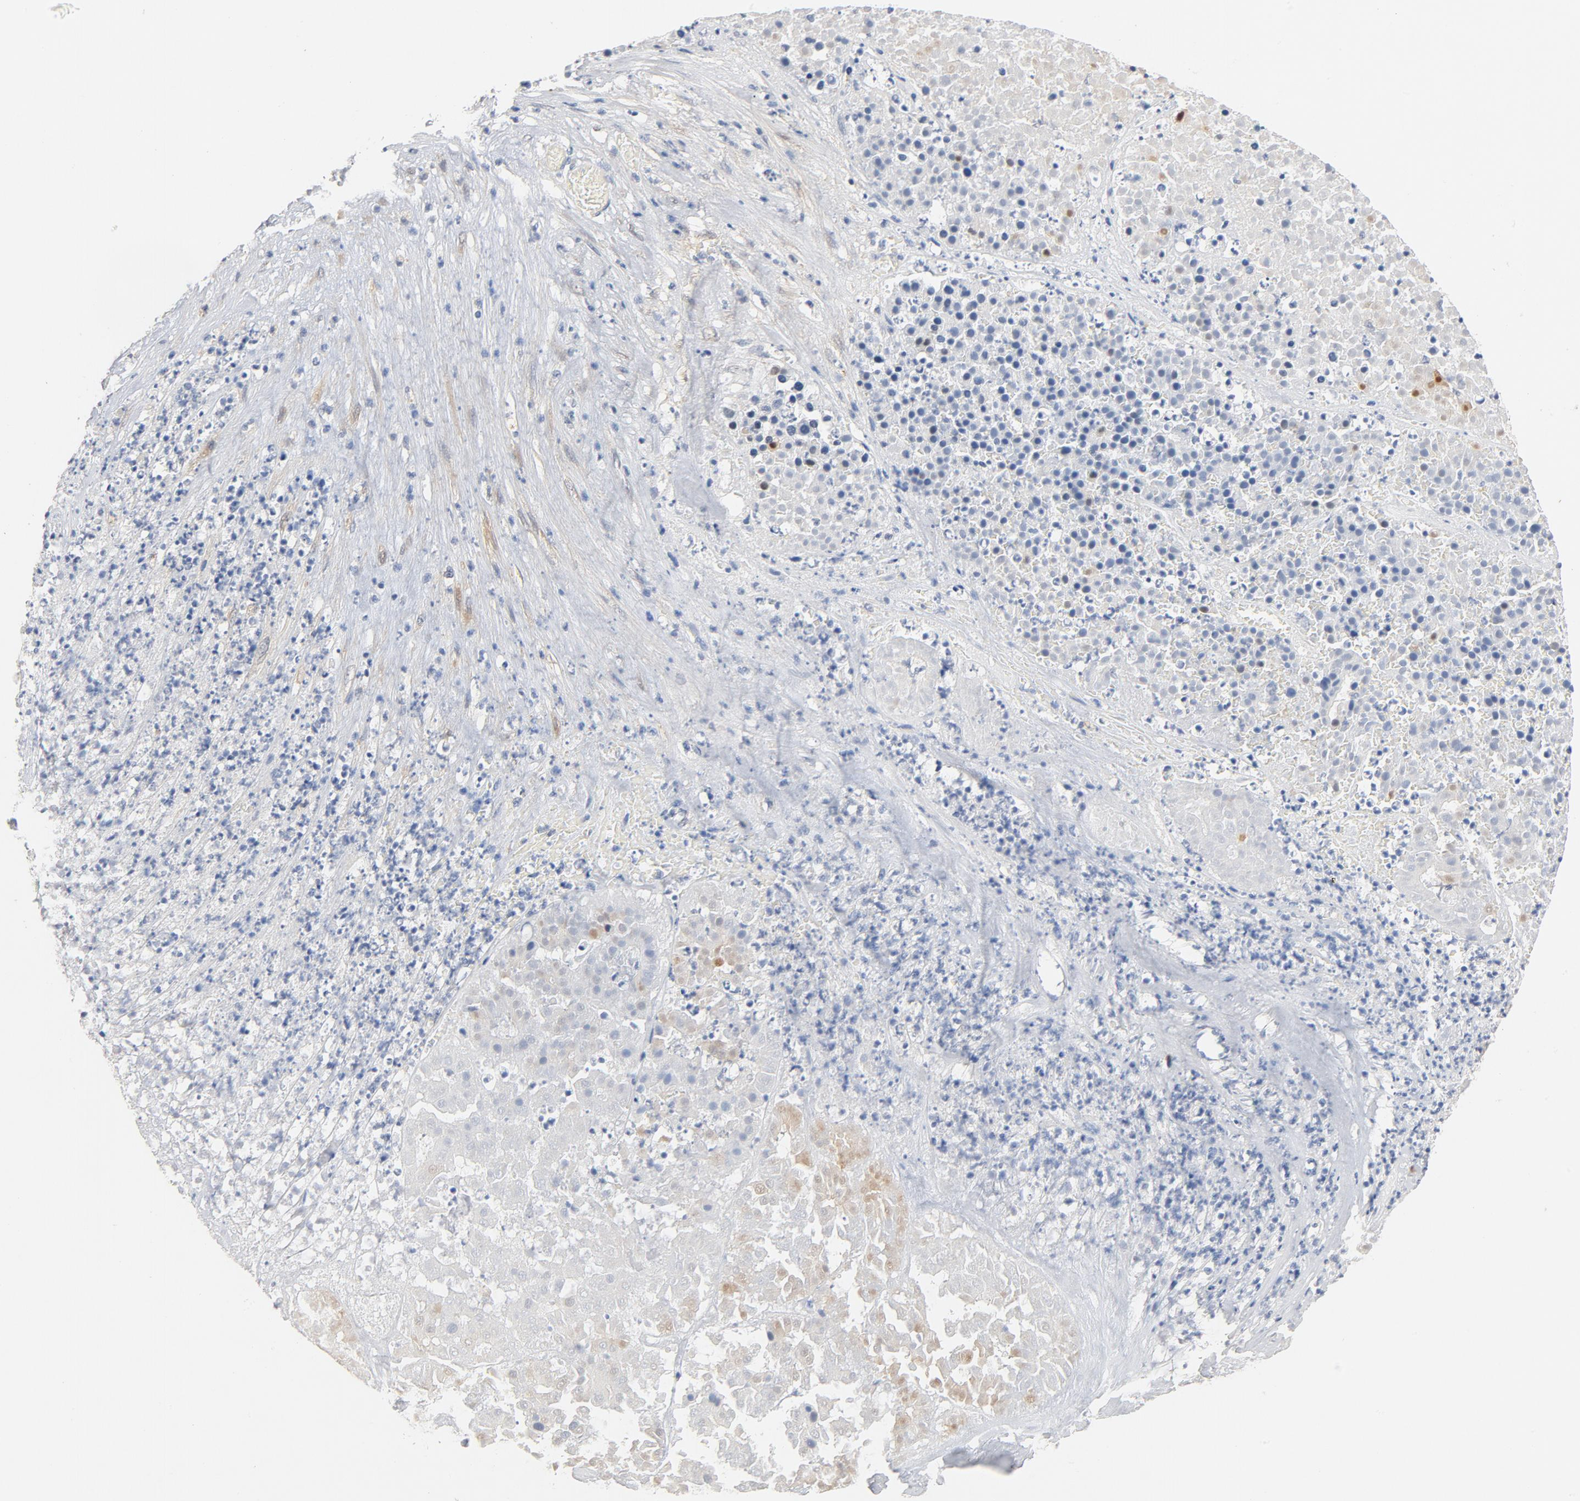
{"staining": {"intensity": "strong", "quantity": "25%-75%", "location": "cytoplasmic/membranous"}, "tissue": "pancreatic cancer", "cell_type": "Tumor cells", "image_type": "cancer", "snomed": [{"axis": "morphology", "description": "Adenocarcinoma, NOS"}, {"axis": "topography", "description": "Pancreas"}], "caption": "Protein expression analysis of human pancreatic cancer reveals strong cytoplasmic/membranous expression in about 25%-75% of tumor cells.", "gene": "STAT1", "patient": {"sex": "male", "age": 50}}